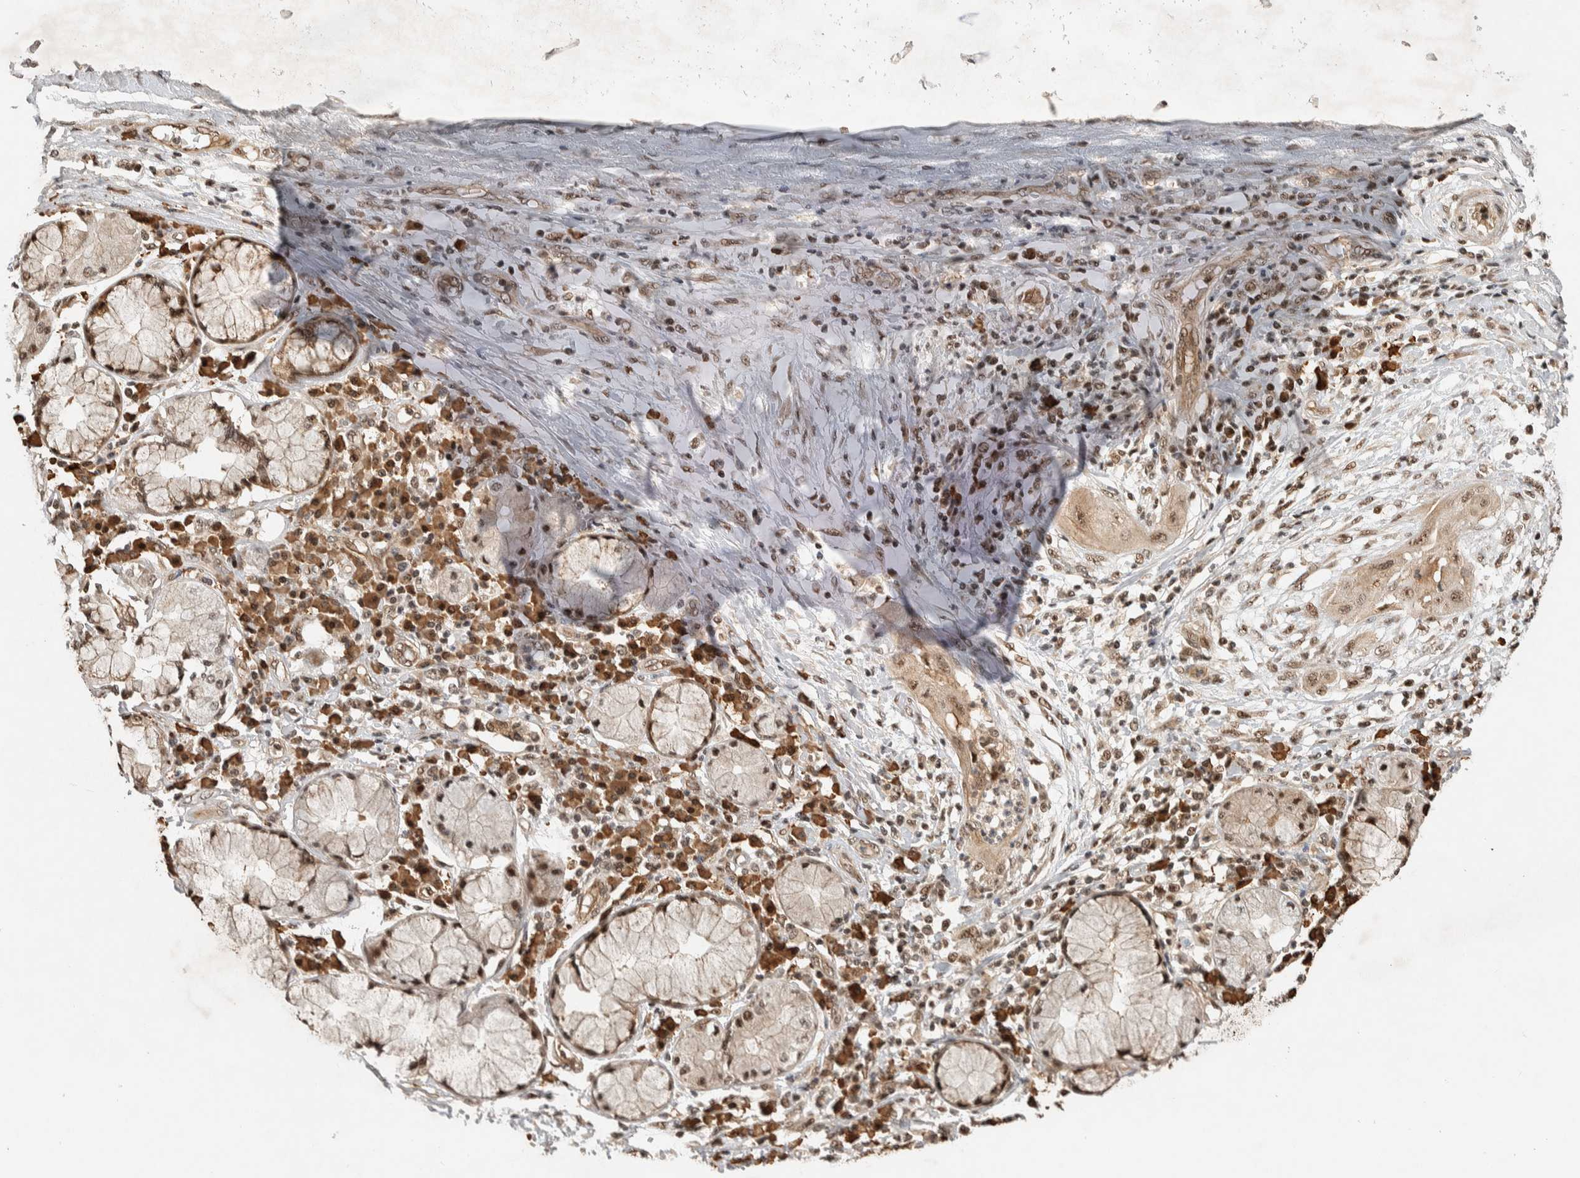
{"staining": {"intensity": "moderate", "quantity": ">75%", "location": "cytoplasmic/membranous,nuclear"}, "tissue": "lung cancer", "cell_type": "Tumor cells", "image_type": "cancer", "snomed": [{"axis": "morphology", "description": "Squamous cell carcinoma, NOS"}, {"axis": "topography", "description": "Lung"}], "caption": "Immunohistochemistry (DAB (3,3'-diaminobenzidine)) staining of lung squamous cell carcinoma reveals moderate cytoplasmic/membranous and nuclear protein expression in about >75% of tumor cells.", "gene": "TOR1B", "patient": {"sex": "female", "age": 47}}